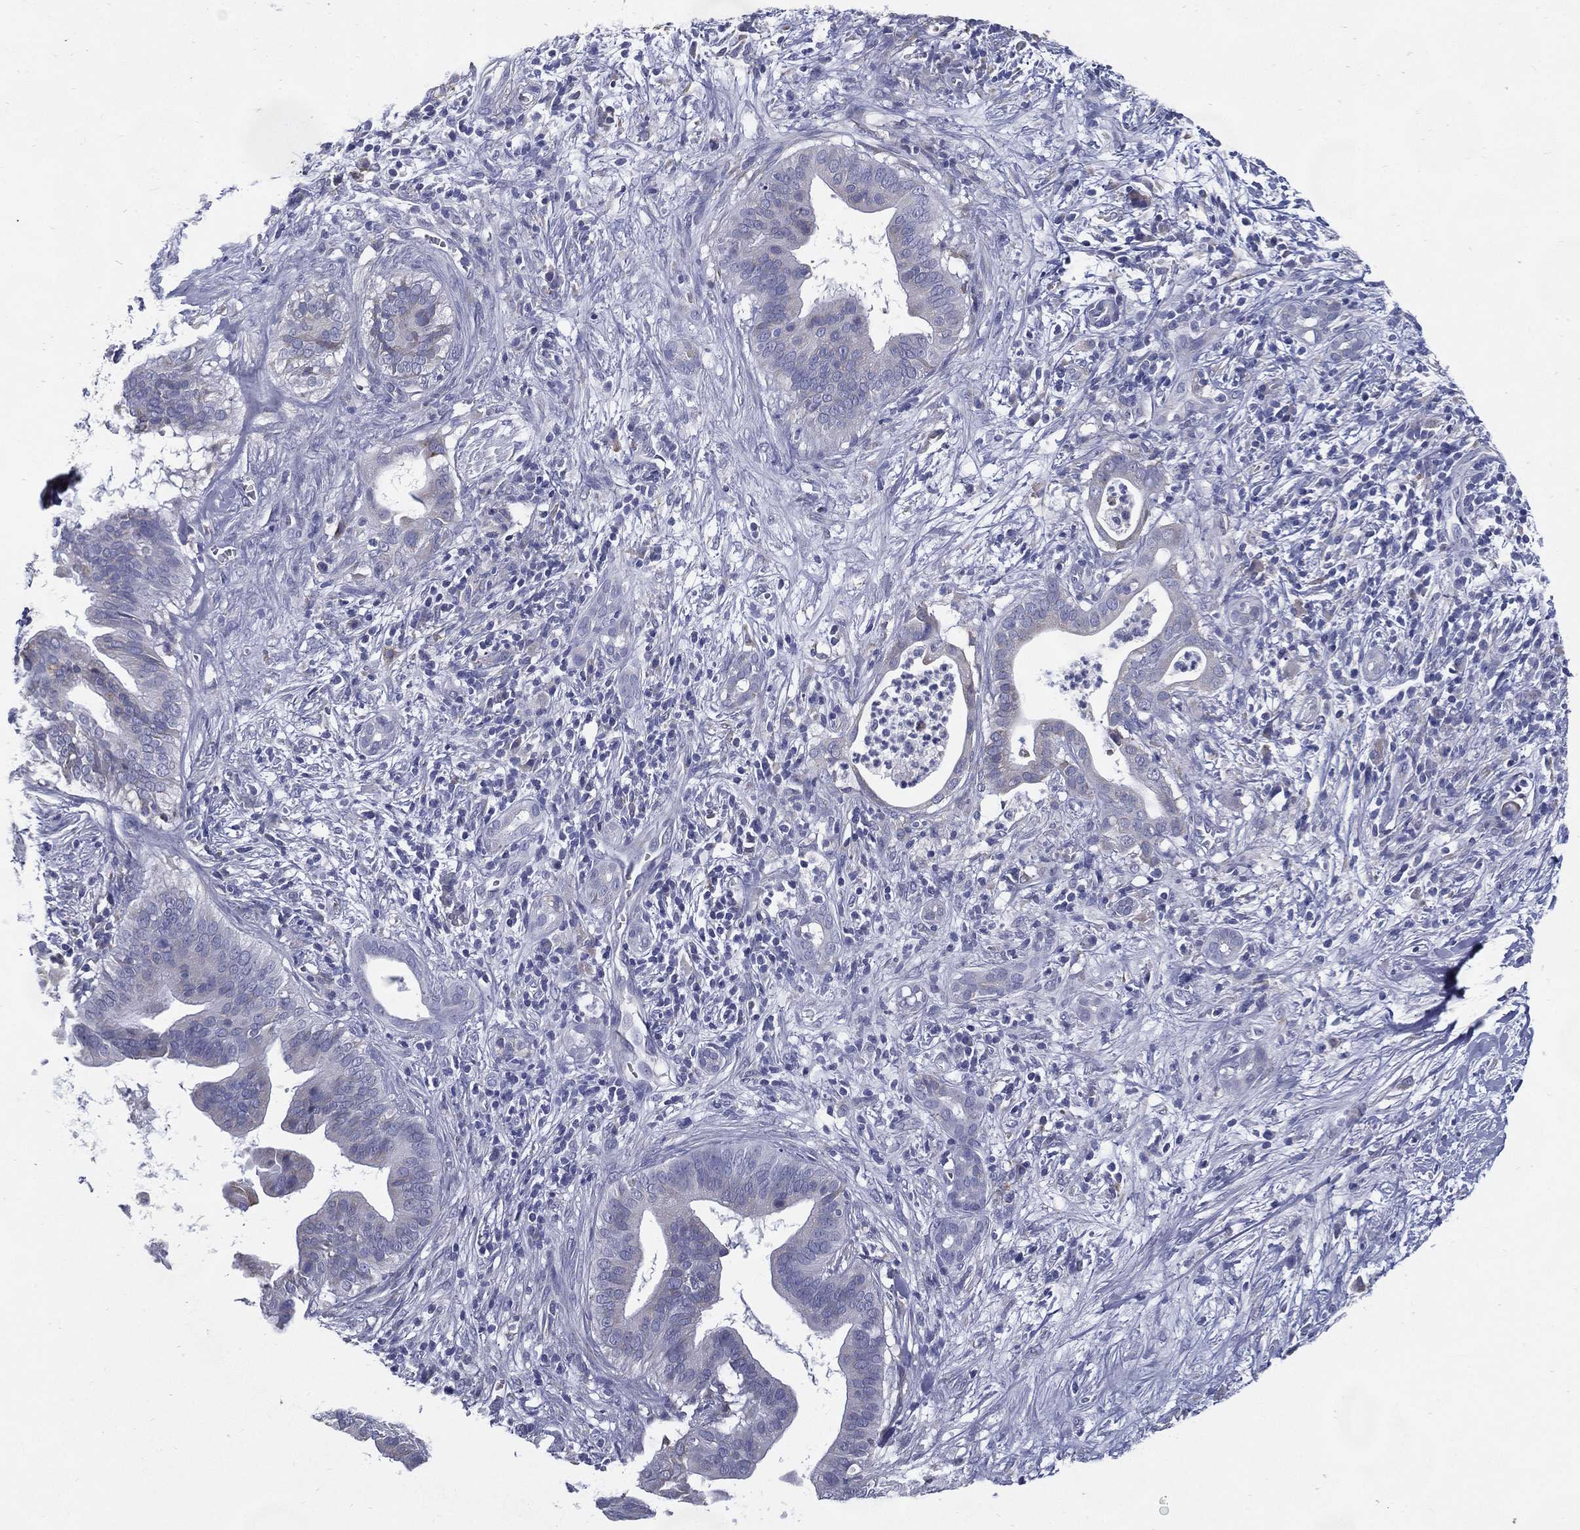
{"staining": {"intensity": "negative", "quantity": "none", "location": "none"}, "tissue": "pancreatic cancer", "cell_type": "Tumor cells", "image_type": "cancer", "snomed": [{"axis": "morphology", "description": "Adenocarcinoma, NOS"}, {"axis": "topography", "description": "Pancreas"}], "caption": "Protein analysis of pancreatic adenocarcinoma shows no significant staining in tumor cells.", "gene": "C19orf18", "patient": {"sex": "male", "age": 61}}